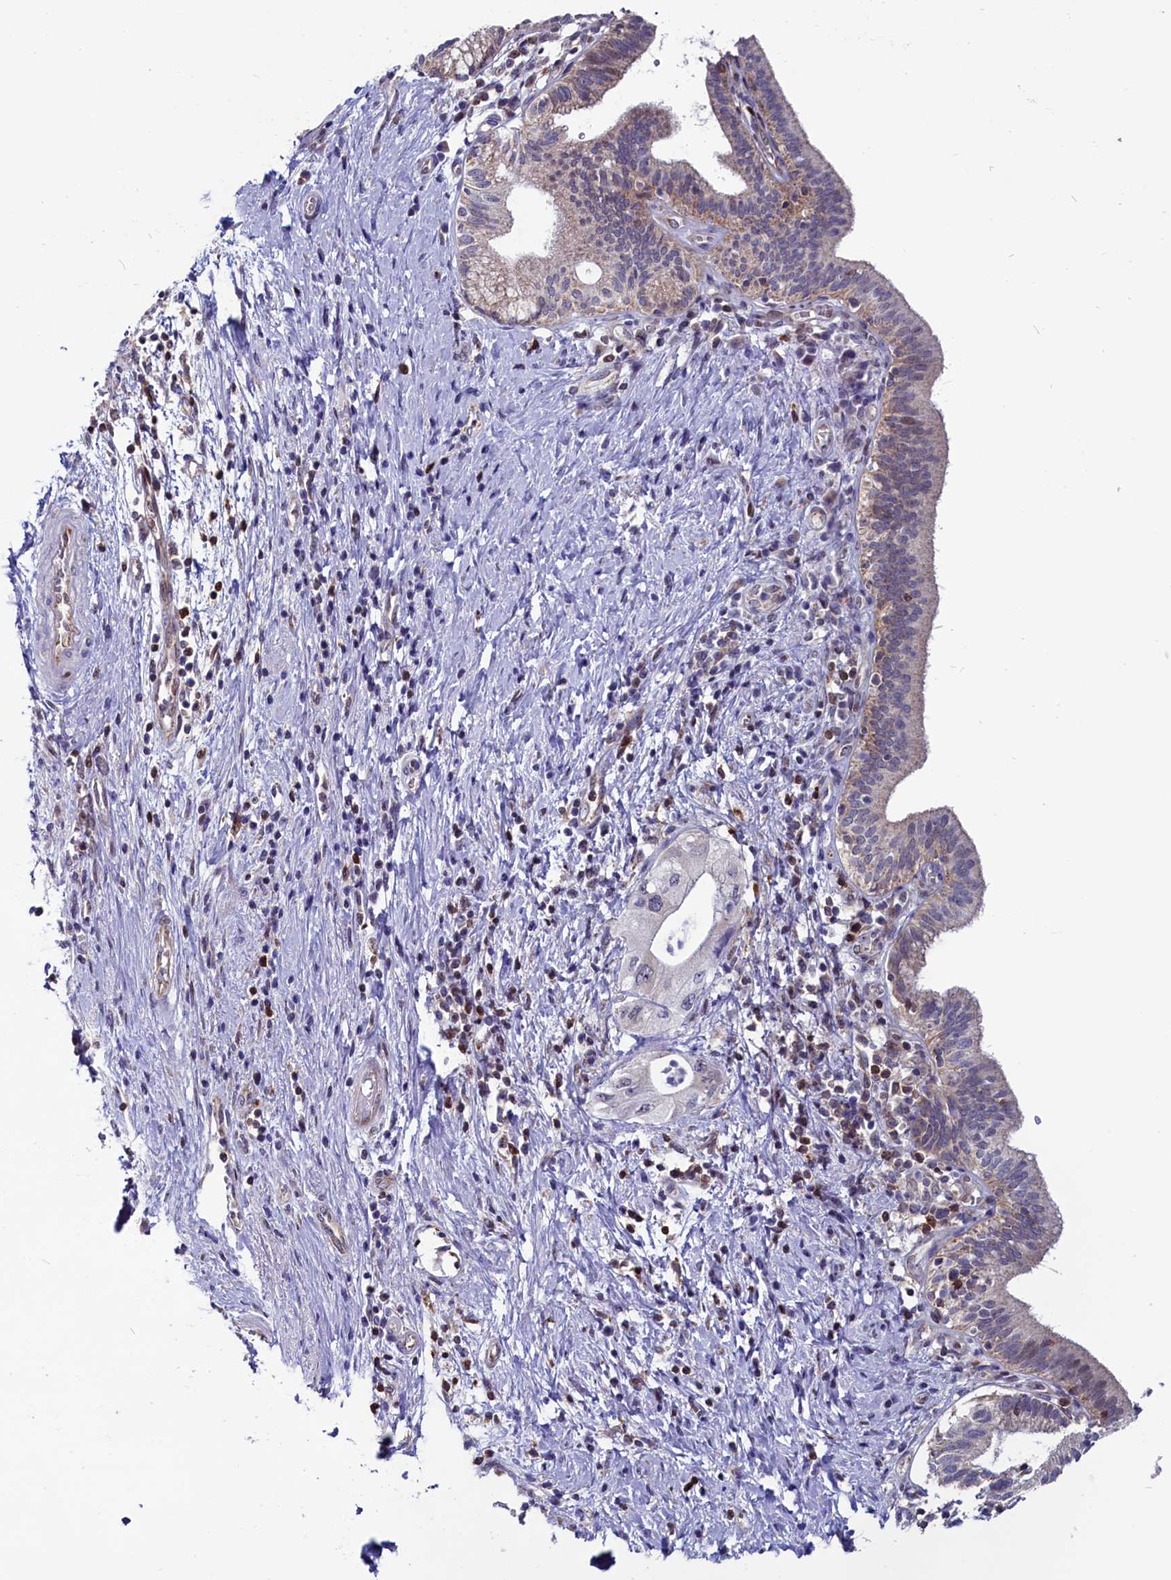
{"staining": {"intensity": "weak", "quantity": "<25%", "location": "cytoplasmic/membranous"}, "tissue": "pancreatic cancer", "cell_type": "Tumor cells", "image_type": "cancer", "snomed": [{"axis": "morphology", "description": "Adenocarcinoma, NOS"}, {"axis": "topography", "description": "Pancreas"}], "caption": "A histopathology image of pancreatic cancer stained for a protein displays no brown staining in tumor cells.", "gene": "CIAPIN1", "patient": {"sex": "female", "age": 73}}